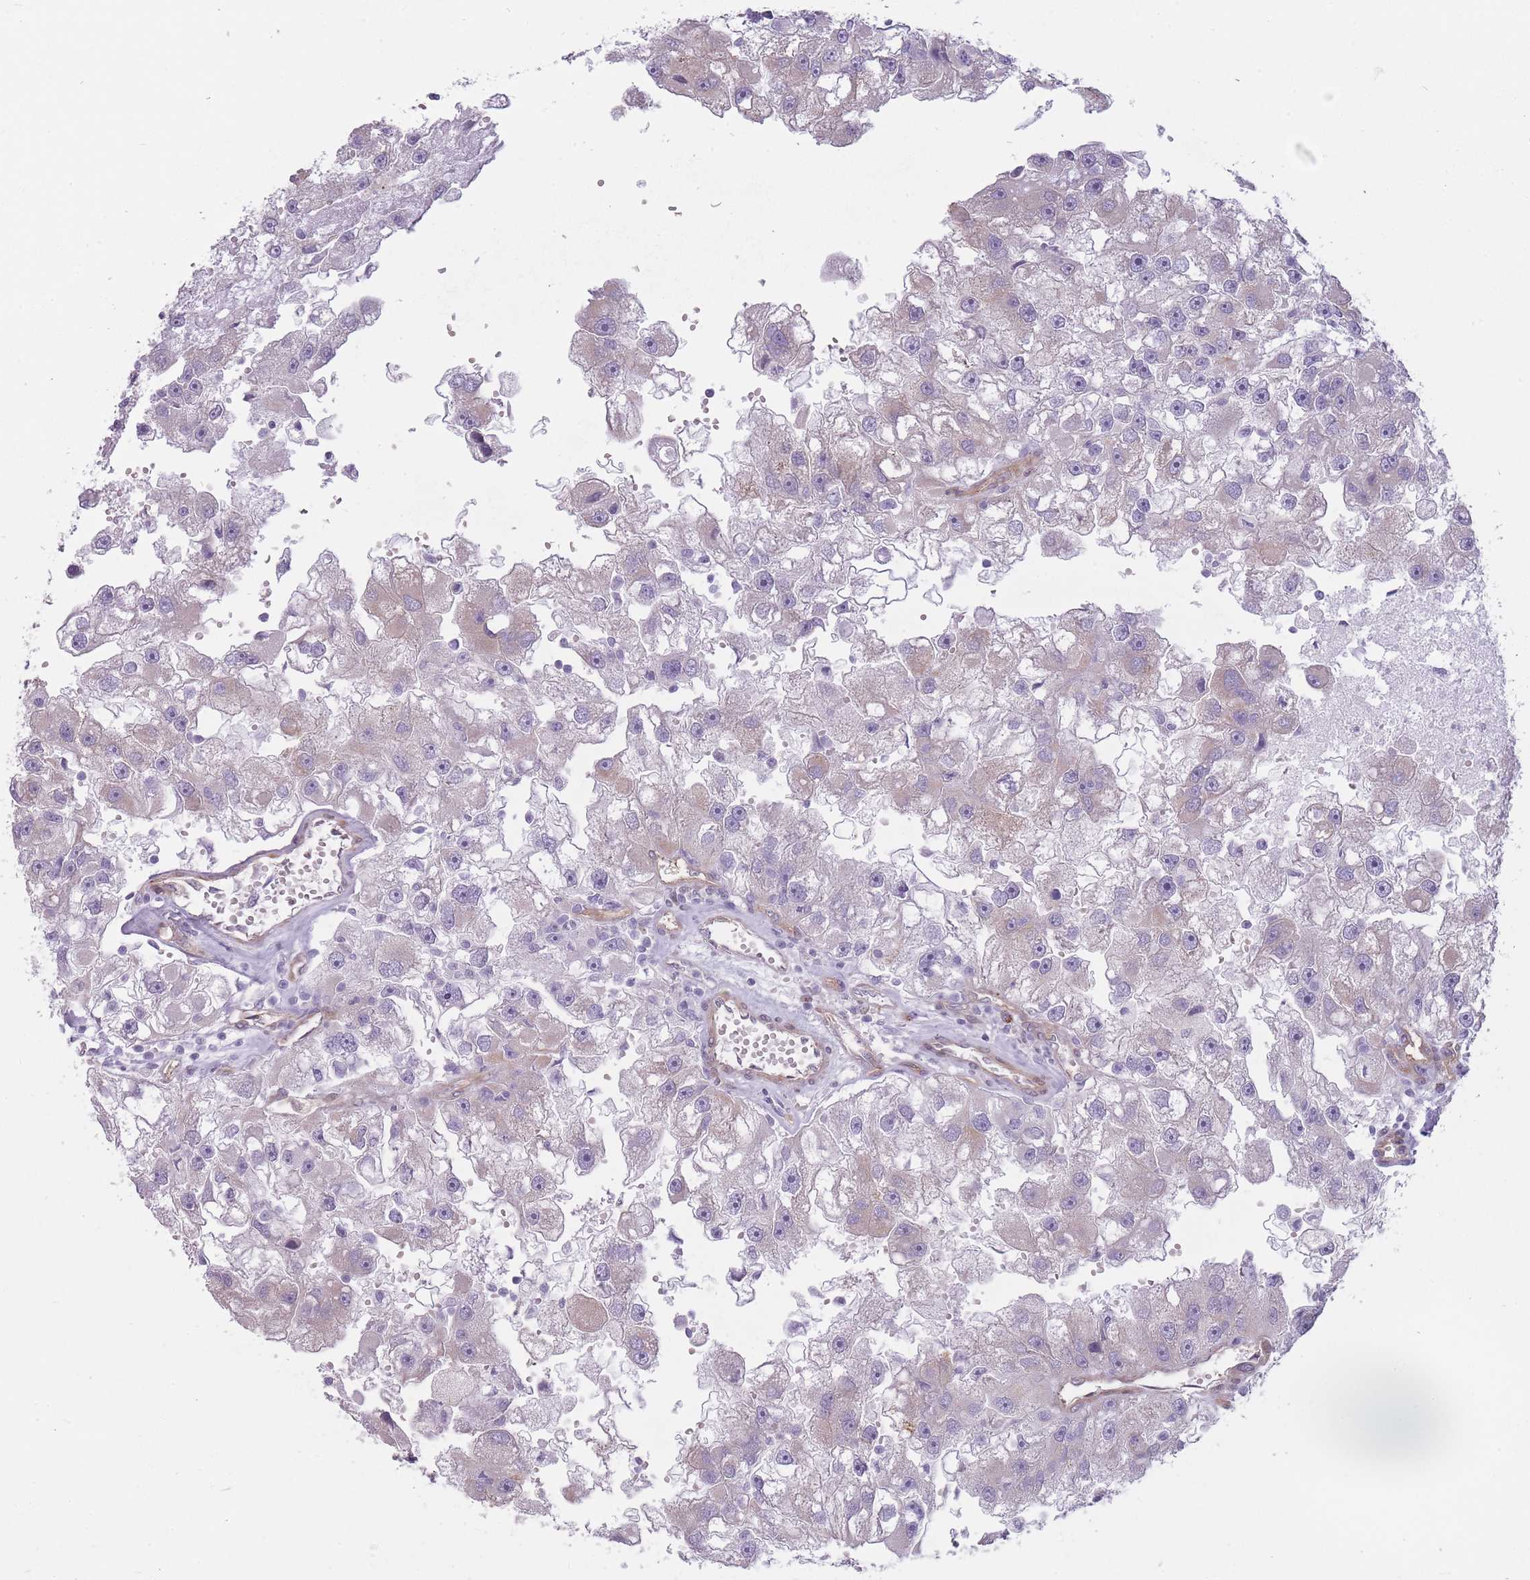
{"staining": {"intensity": "negative", "quantity": "none", "location": "none"}, "tissue": "renal cancer", "cell_type": "Tumor cells", "image_type": "cancer", "snomed": [{"axis": "morphology", "description": "Adenocarcinoma, NOS"}, {"axis": "topography", "description": "Kidney"}], "caption": "This is an immunohistochemistry photomicrograph of human renal cancer (adenocarcinoma). There is no expression in tumor cells.", "gene": "PGRMC2", "patient": {"sex": "male", "age": 63}}